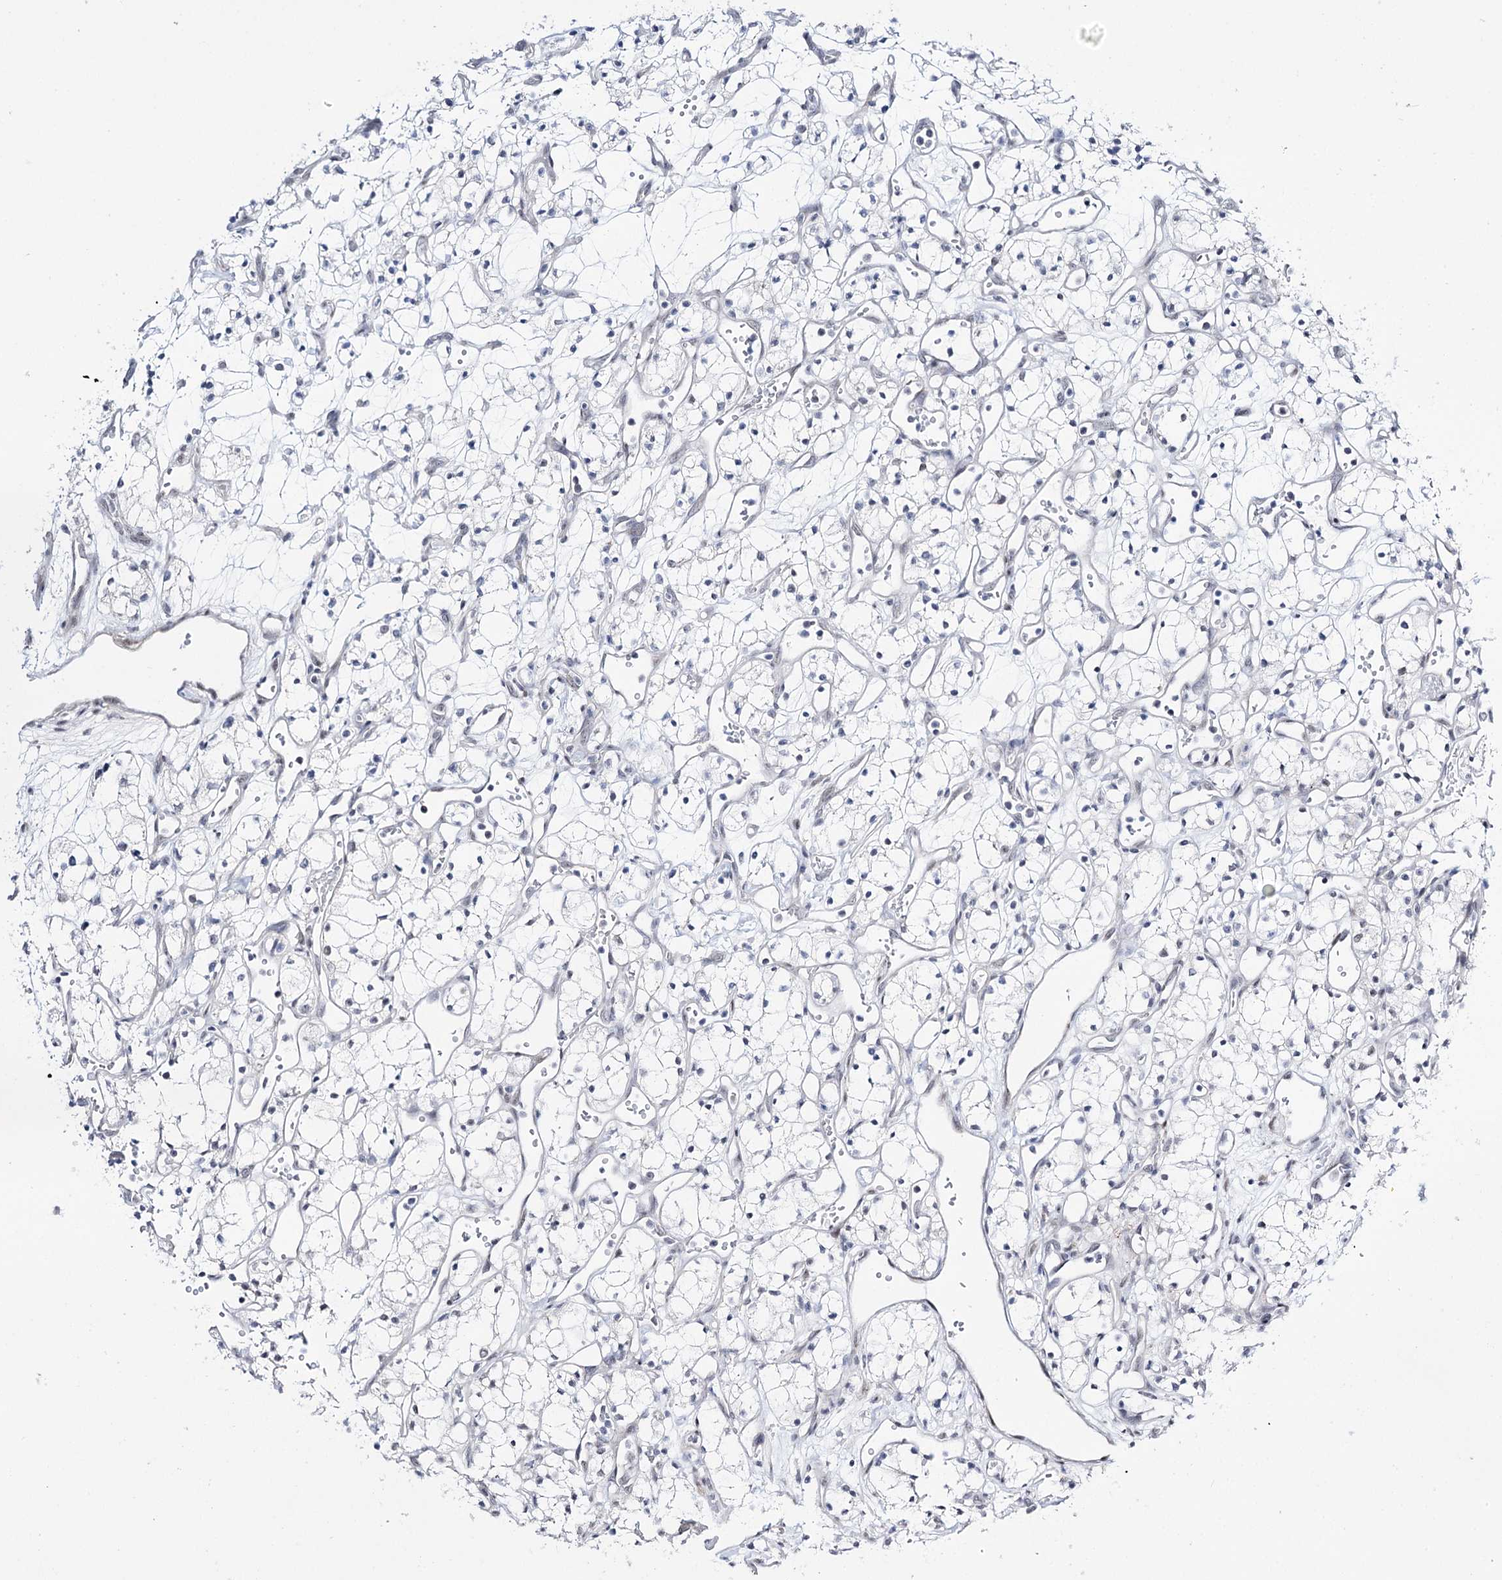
{"staining": {"intensity": "negative", "quantity": "none", "location": "none"}, "tissue": "renal cancer", "cell_type": "Tumor cells", "image_type": "cancer", "snomed": [{"axis": "morphology", "description": "Adenocarcinoma, NOS"}, {"axis": "topography", "description": "Kidney"}], "caption": "A micrograph of adenocarcinoma (renal) stained for a protein reveals no brown staining in tumor cells.", "gene": "RBM15B", "patient": {"sex": "male", "age": 59}}